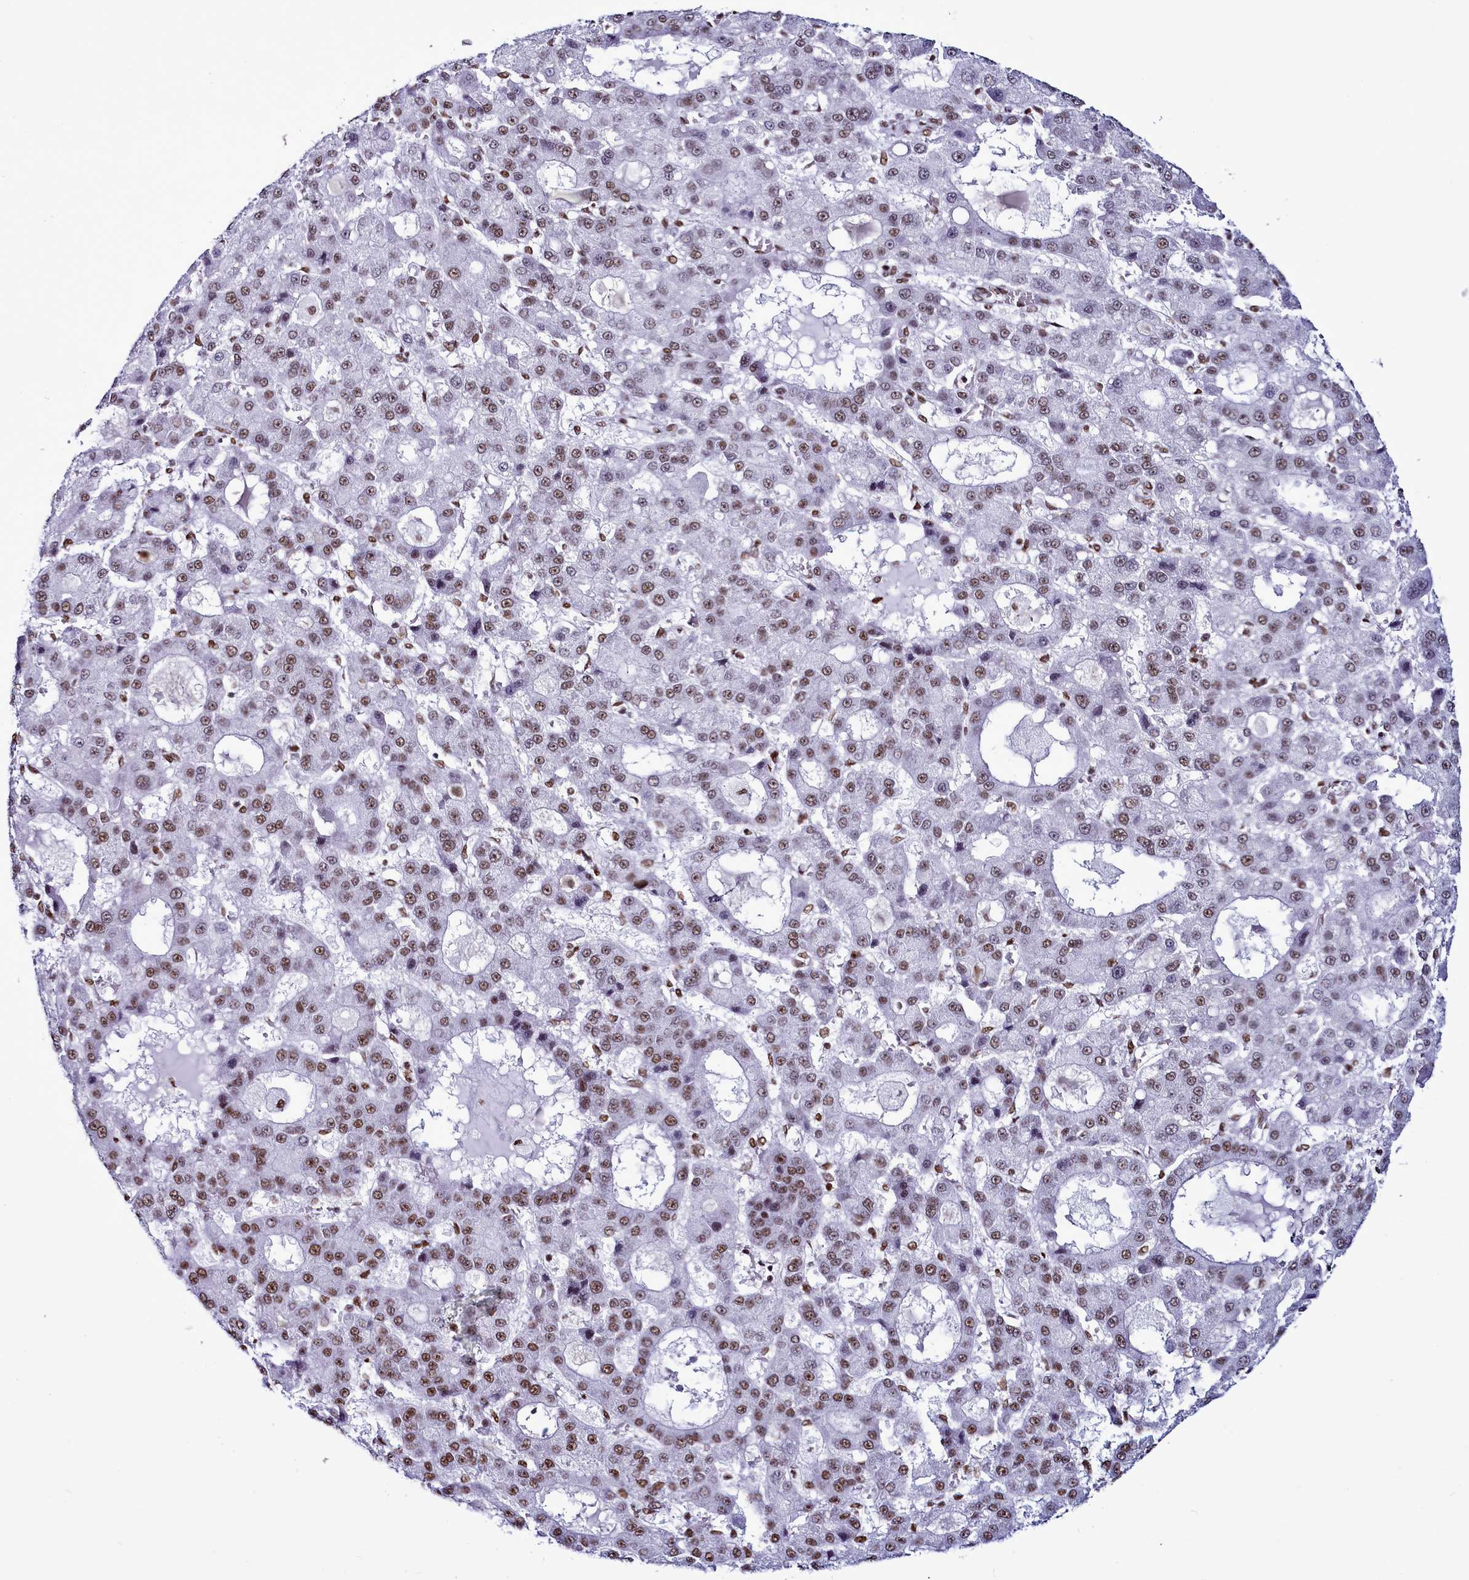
{"staining": {"intensity": "moderate", "quantity": ">75%", "location": "nuclear"}, "tissue": "liver cancer", "cell_type": "Tumor cells", "image_type": "cancer", "snomed": [{"axis": "morphology", "description": "Carcinoma, Hepatocellular, NOS"}, {"axis": "topography", "description": "Liver"}], "caption": "An immunohistochemistry (IHC) micrograph of tumor tissue is shown. Protein staining in brown highlights moderate nuclear positivity in liver hepatocellular carcinoma within tumor cells.", "gene": "RALY", "patient": {"sex": "male", "age": 70}}